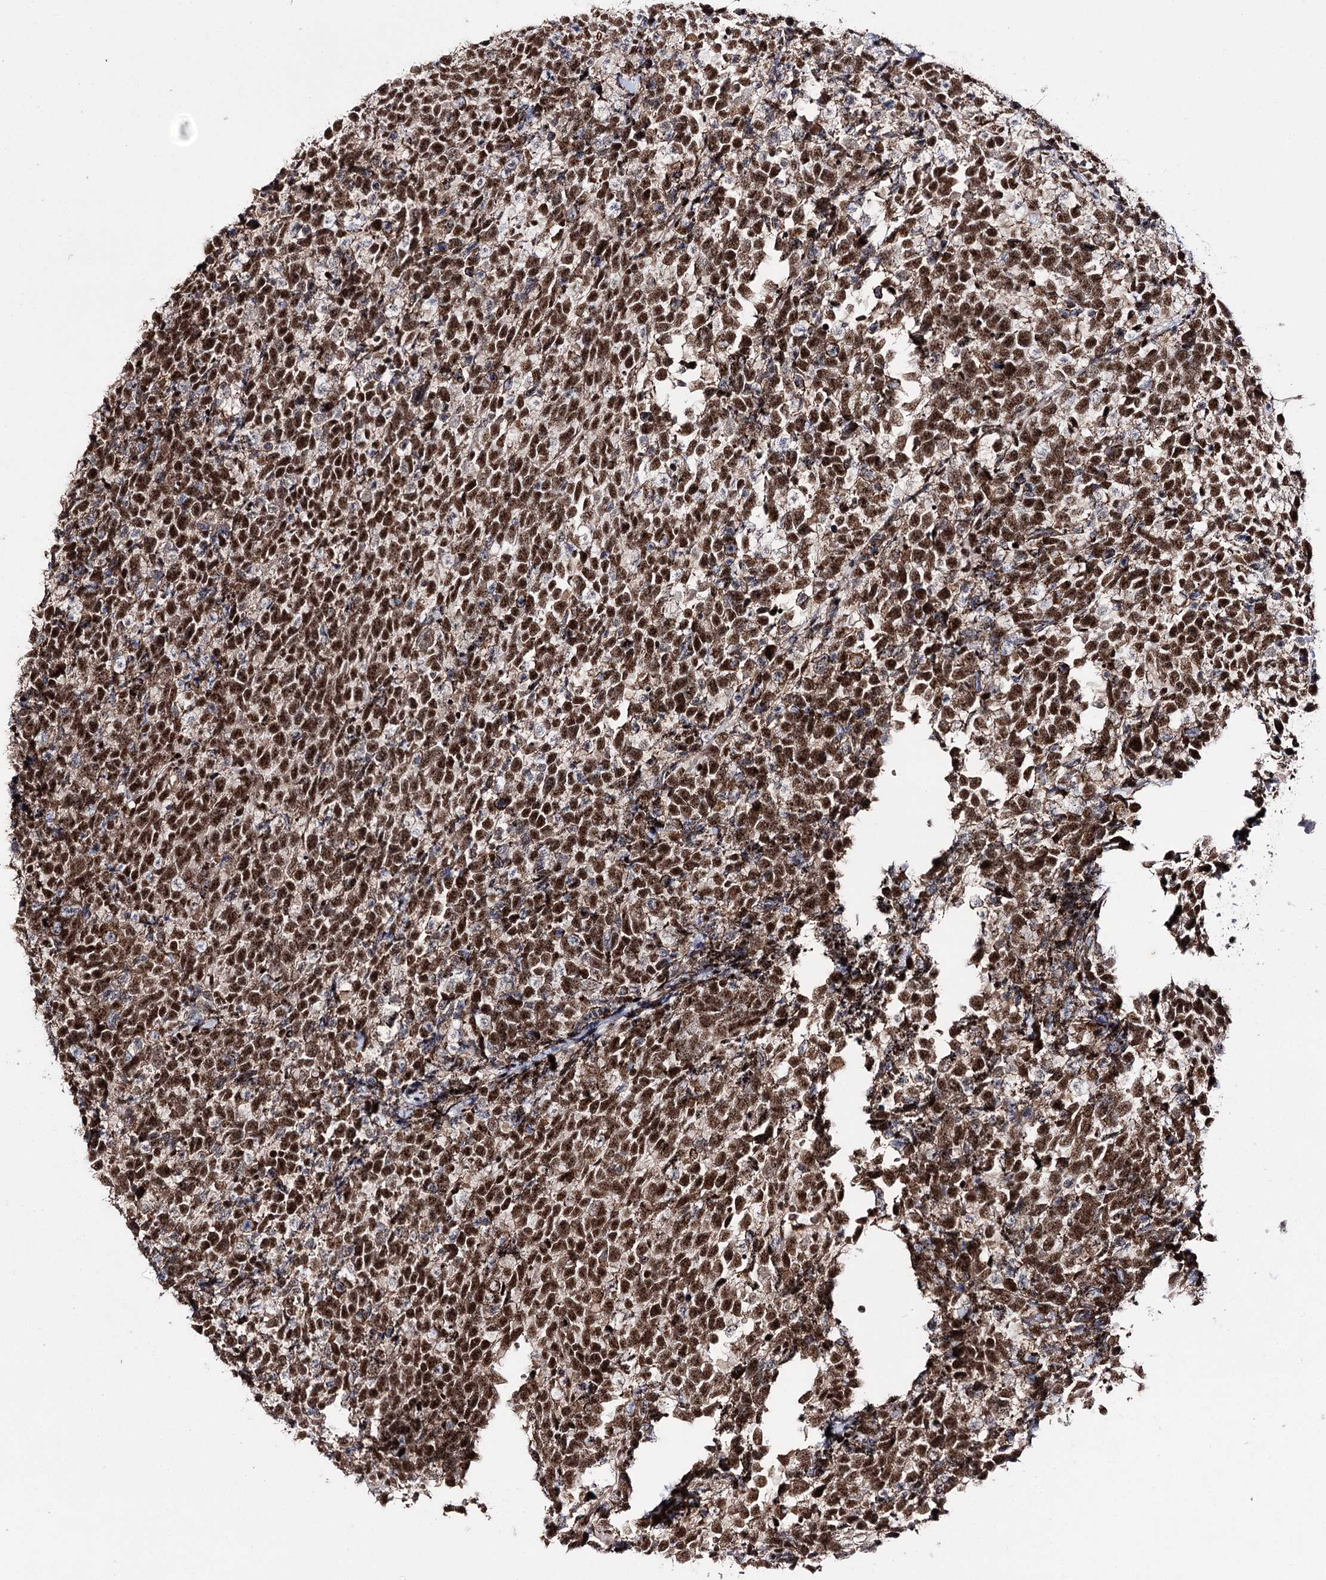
{"staining": {"intensity": "strong", "quantity": ">75%", "location": "nuclear"}, "tissue": "urothelial cancer", "cell_type": "Tumor cells", "image_type": "cancer", "snomed": [{"axis": "morphology", "description": "Urothelial carcinoma, High grade"}, {"axis": "topography", "description": "Urinary bladder"}], "caption": "Urothelial carcinoma (high-grade) stained with a protein marker reveals strong staining in tumor cells.", "gene": "PRPF40A", "patient": {"sex": "female", "age": 82}}